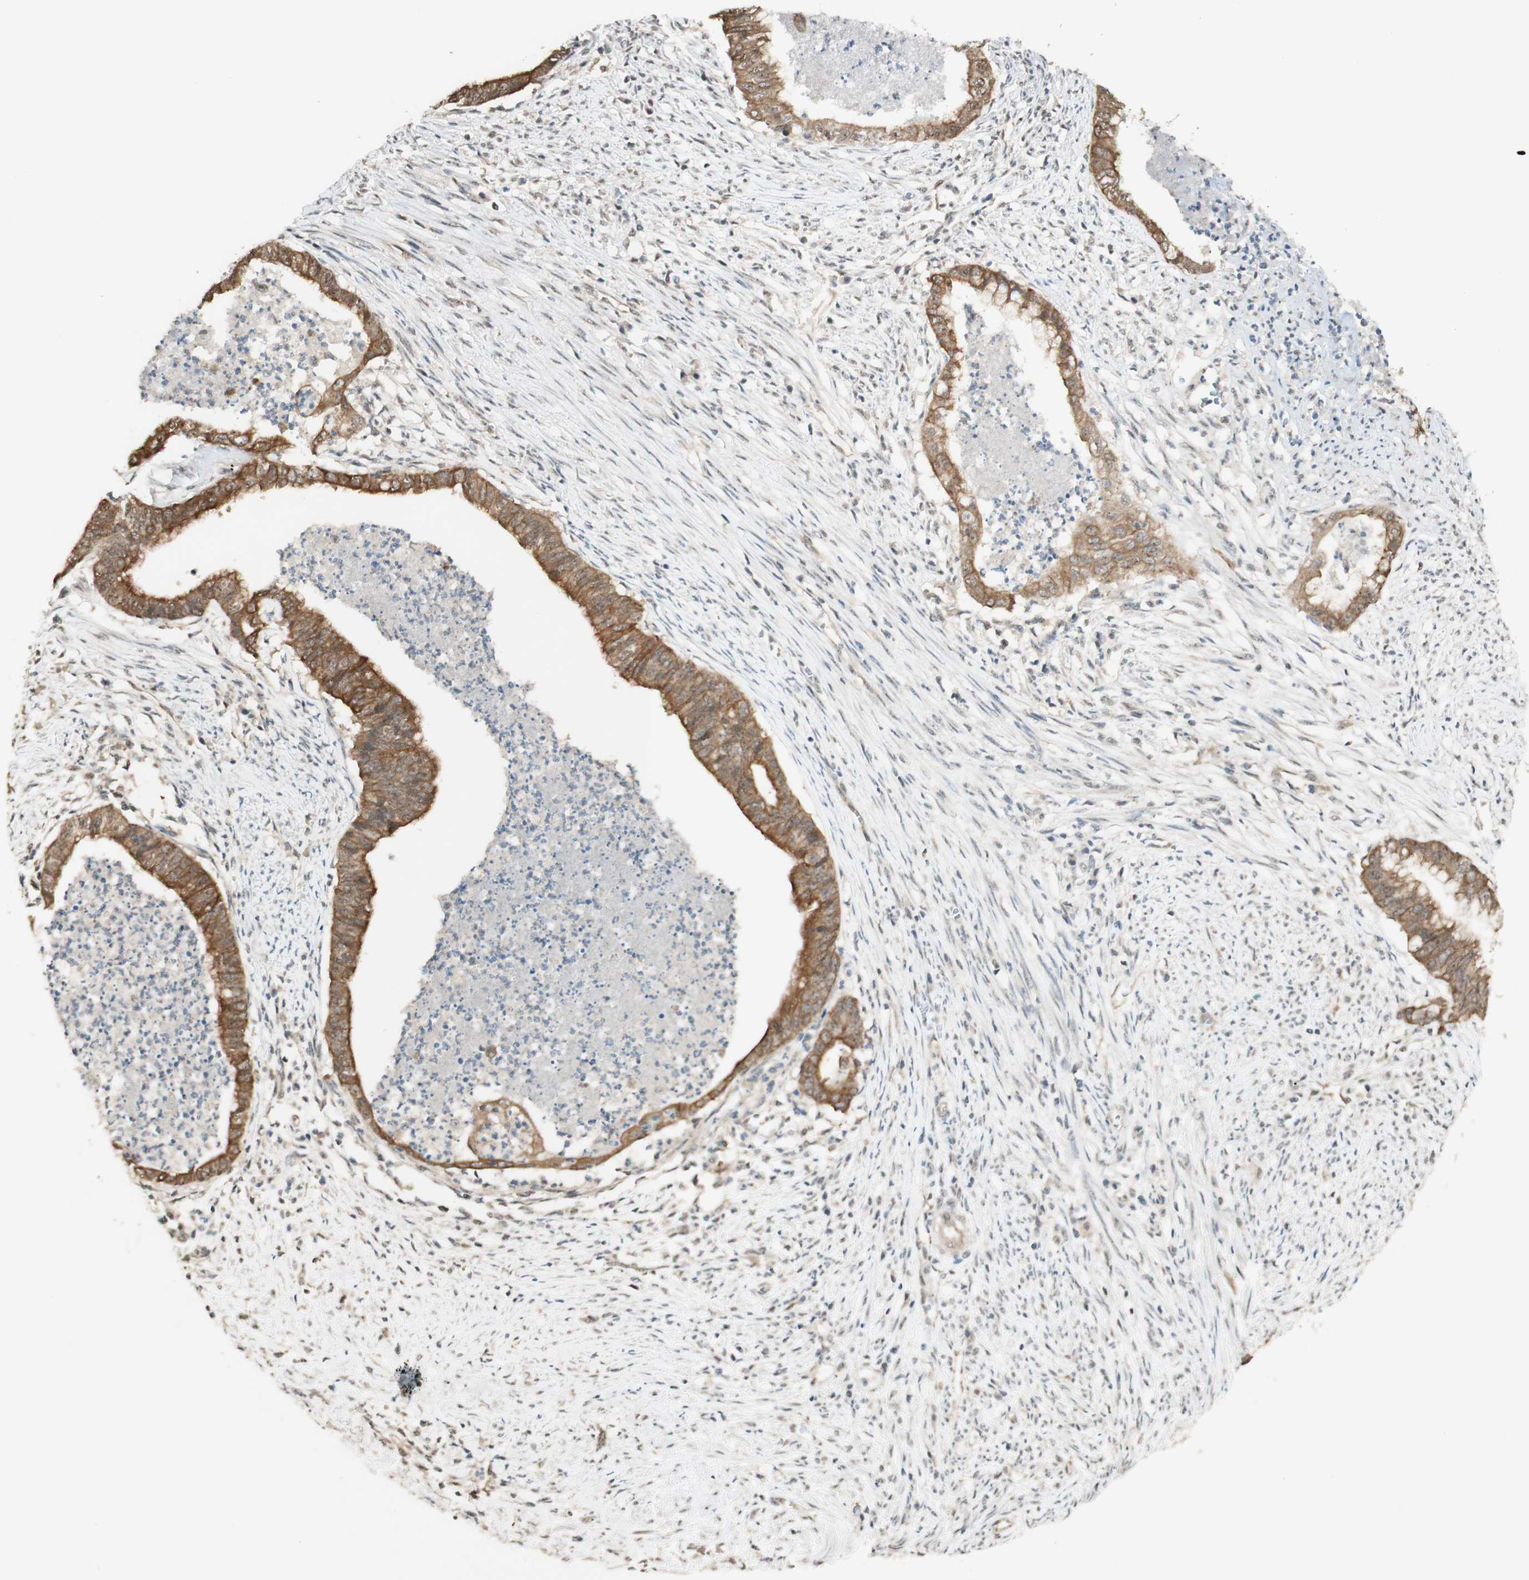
{"staining": {"intensity": "moderate", "quantity": ">75%", "location": "cytoplasmic/membranous"}, "tissue": "endometrial cancer", "cell_type": "Tumor cells", "image_type": "cancer", "snomed": [{"axis": "morphology", "description": "Necrosis, NOS"}, {"axis": "morphology", "description": "Adenocarcinoma, NOS"}, {"axis": "topography", "description": "Endometrium"}], "caption": "A micrograph of human endometrial adenocarcinoma stained for a protein reveals moderate cytoplasmic/membranous brown staining in tumor cells.", "gene": "SPINT2", "patient": {"sex": "female", "age": 79}}